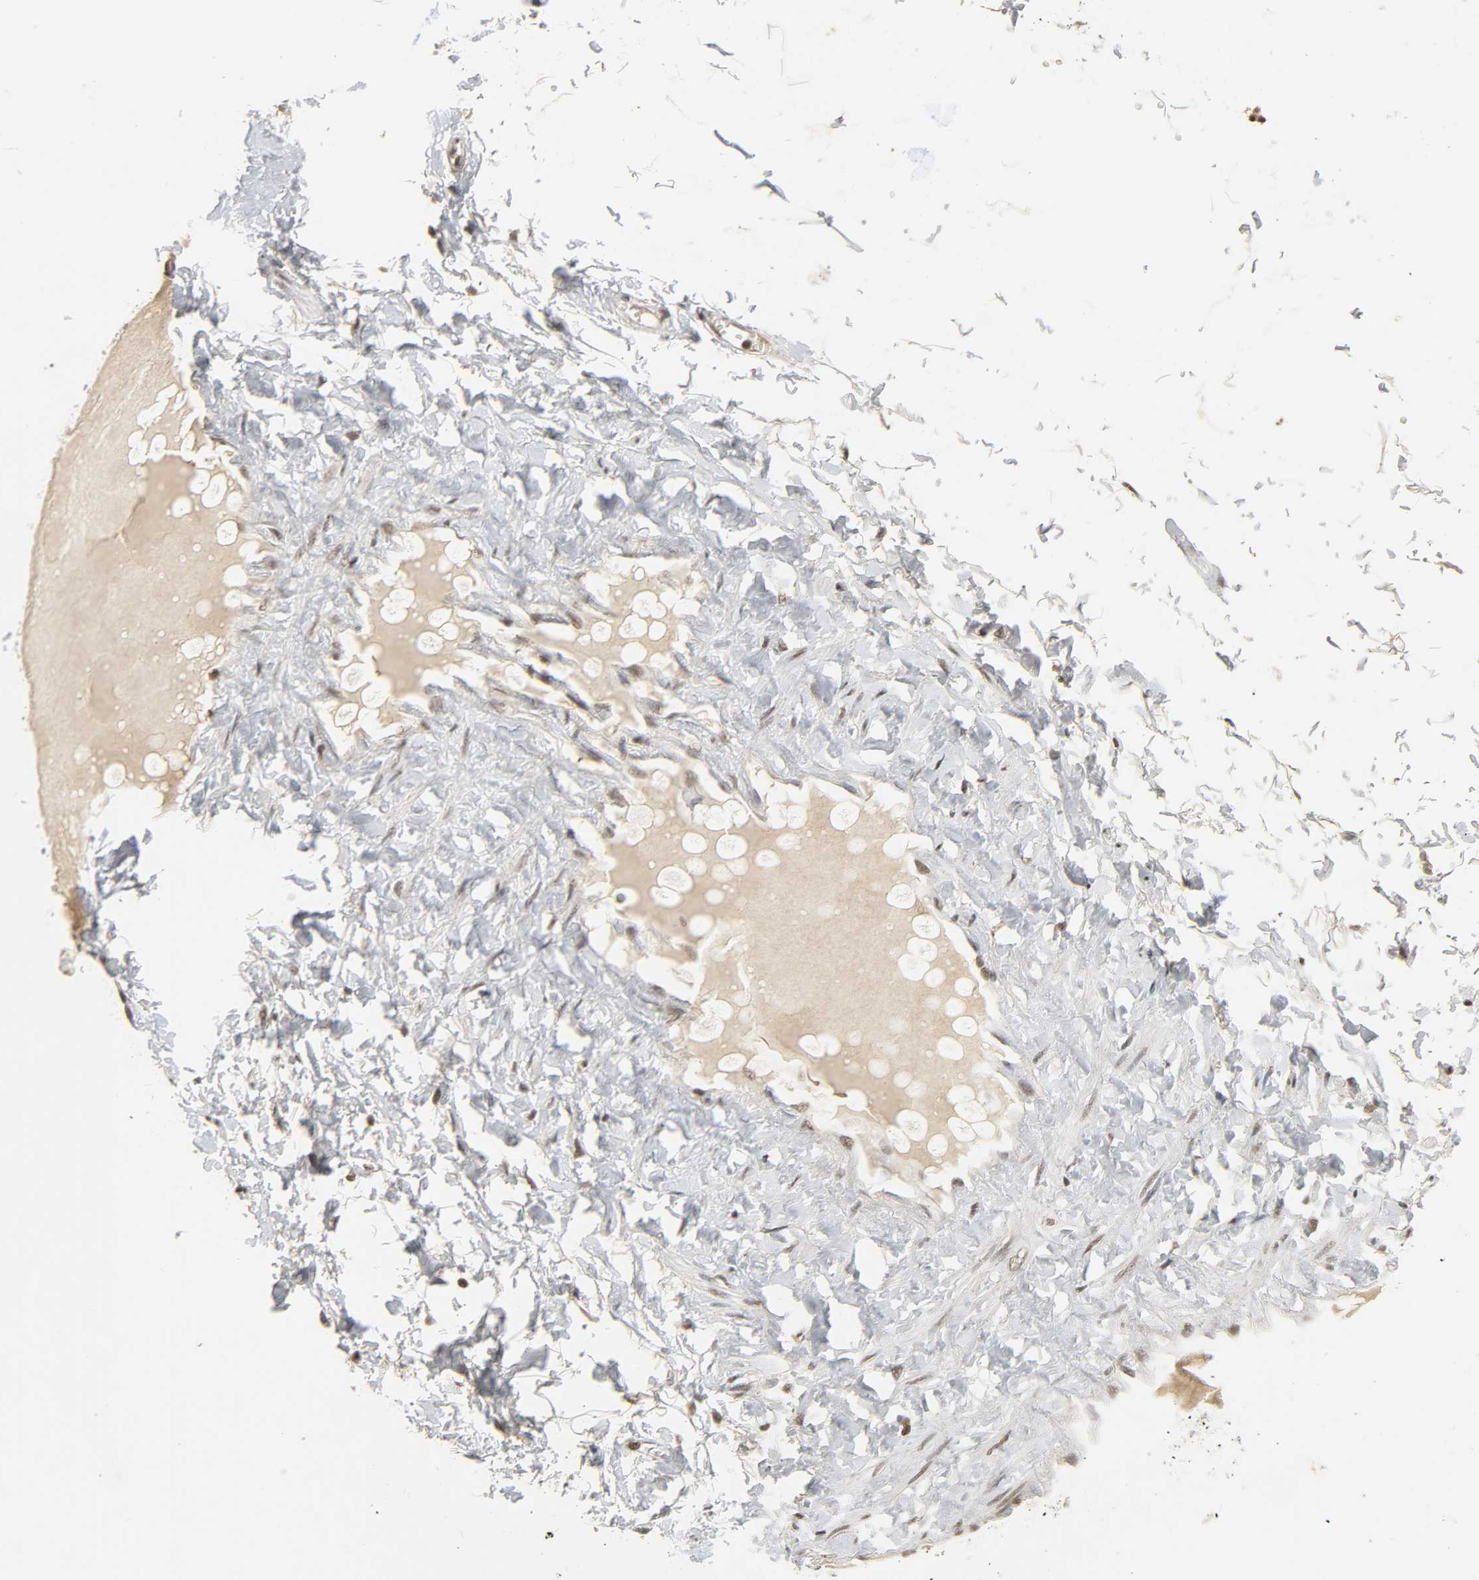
{"staining": {"intensity": "moderate", "quantity": ">75%", "location": "nuclear"}, "tissue": "soft tissue", "cell_type": "Fibroblasts", "image_type": "normal", "snomed": [{"axis": "morphology", "description": "Normal tissue, NOS"}, {"axis": "morphology", "description": "Inflammation, NOS"}, {"axis": "topography", "description": "Vascular tissue"}, {"axis": "topography", "description": "Salivary gland"}], "caption": "Moderate nuclear expression for a protein is present in approximately >75% of fibroblasts of normal soft tissue using immunohistochemistry.", "gene": "NCOA6", "patient": {"sex": "female", "age": 75}}